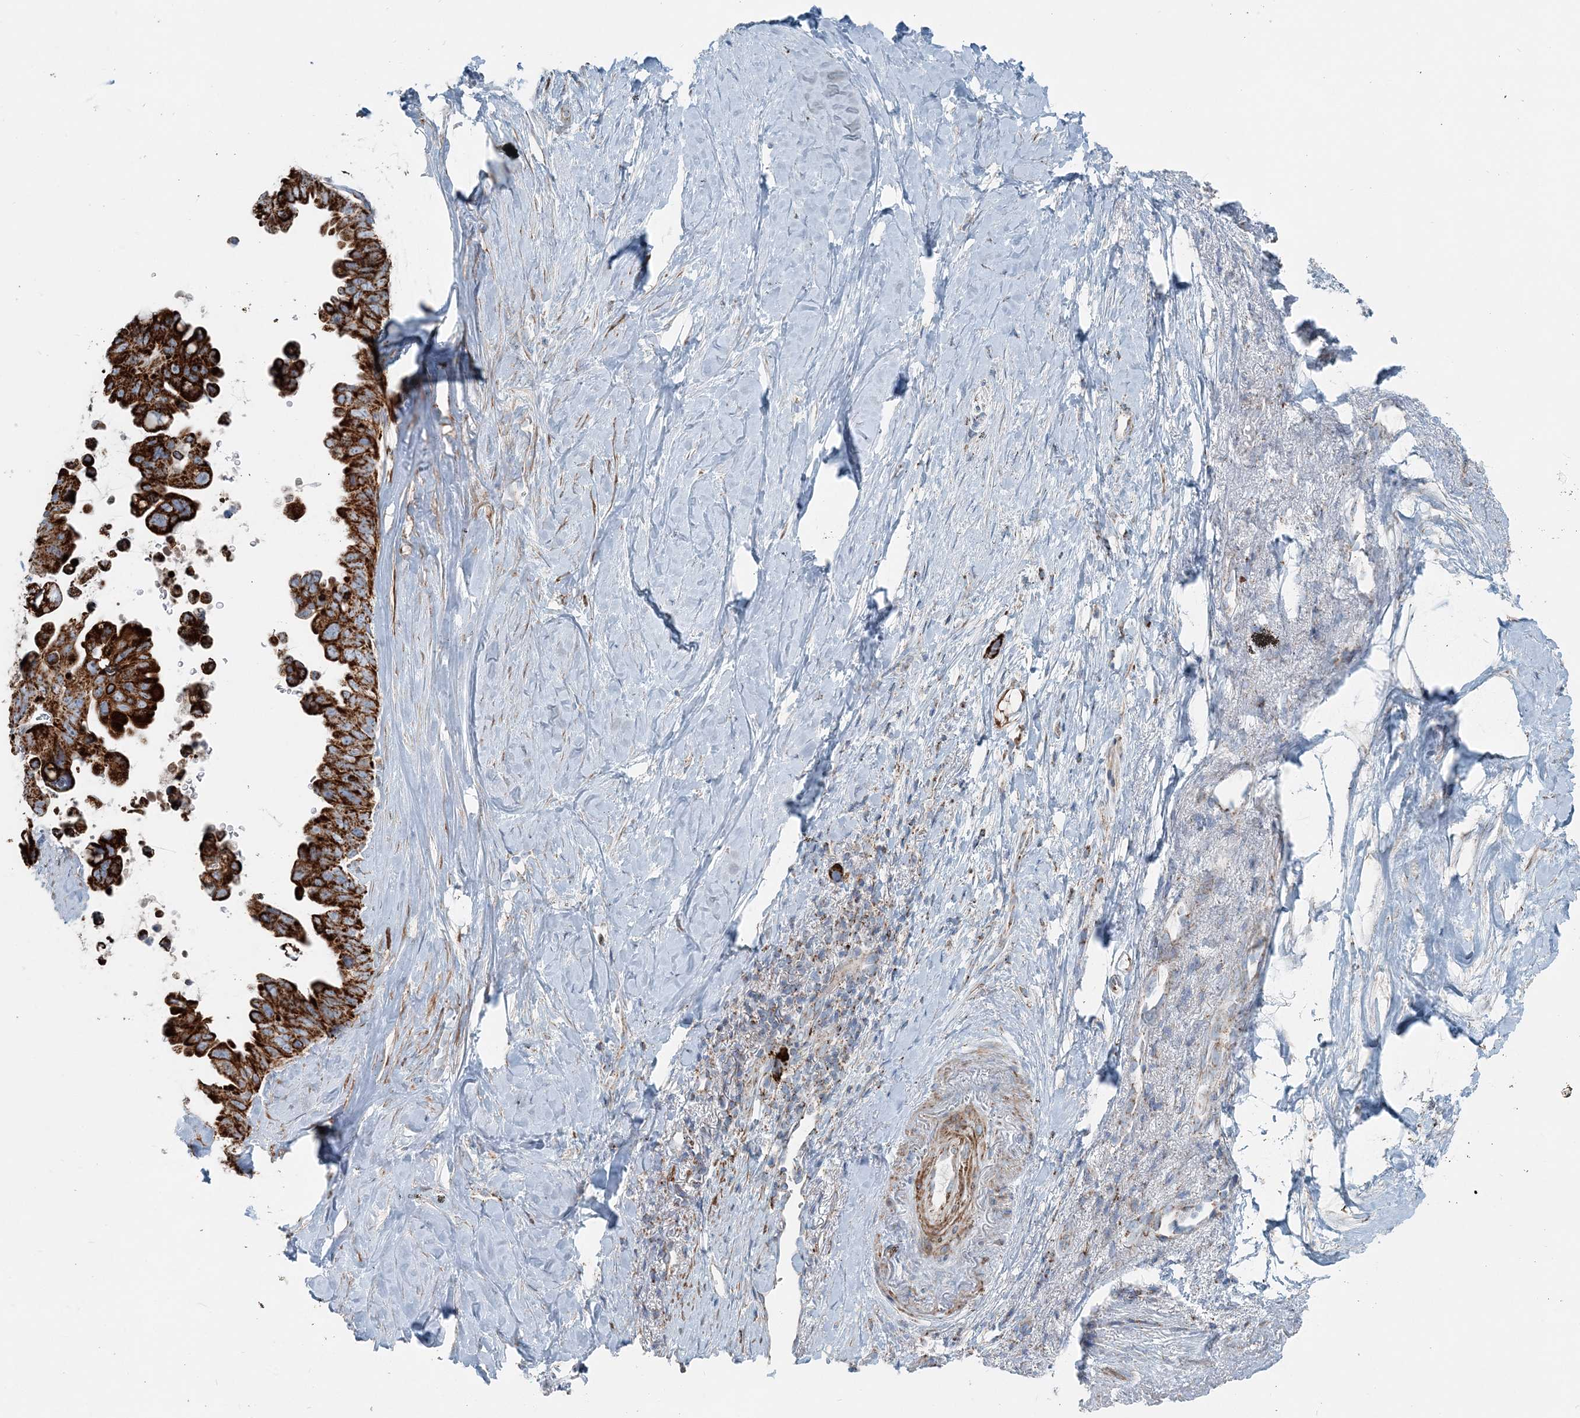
{"staining": {"intensity": "strong", "quantity": ">75%", "location": "cytoplasmic/membranous"}, "tissue": "pancreatic cancer", "cell_type": "Tumor cells", "image_type": "cancer", "snomed": [{"axis": "morphology", "description": "Adenocarcinoma, NOS"}, {"axis": "topography", "description": "Pancreas"}], "caption": "Human adenocarcinoma (pancreatic) stained with a protein marker displays strong staining in tumor cells.", "gene": "INTU", "patient": {"sex": "female", "age": 72}}